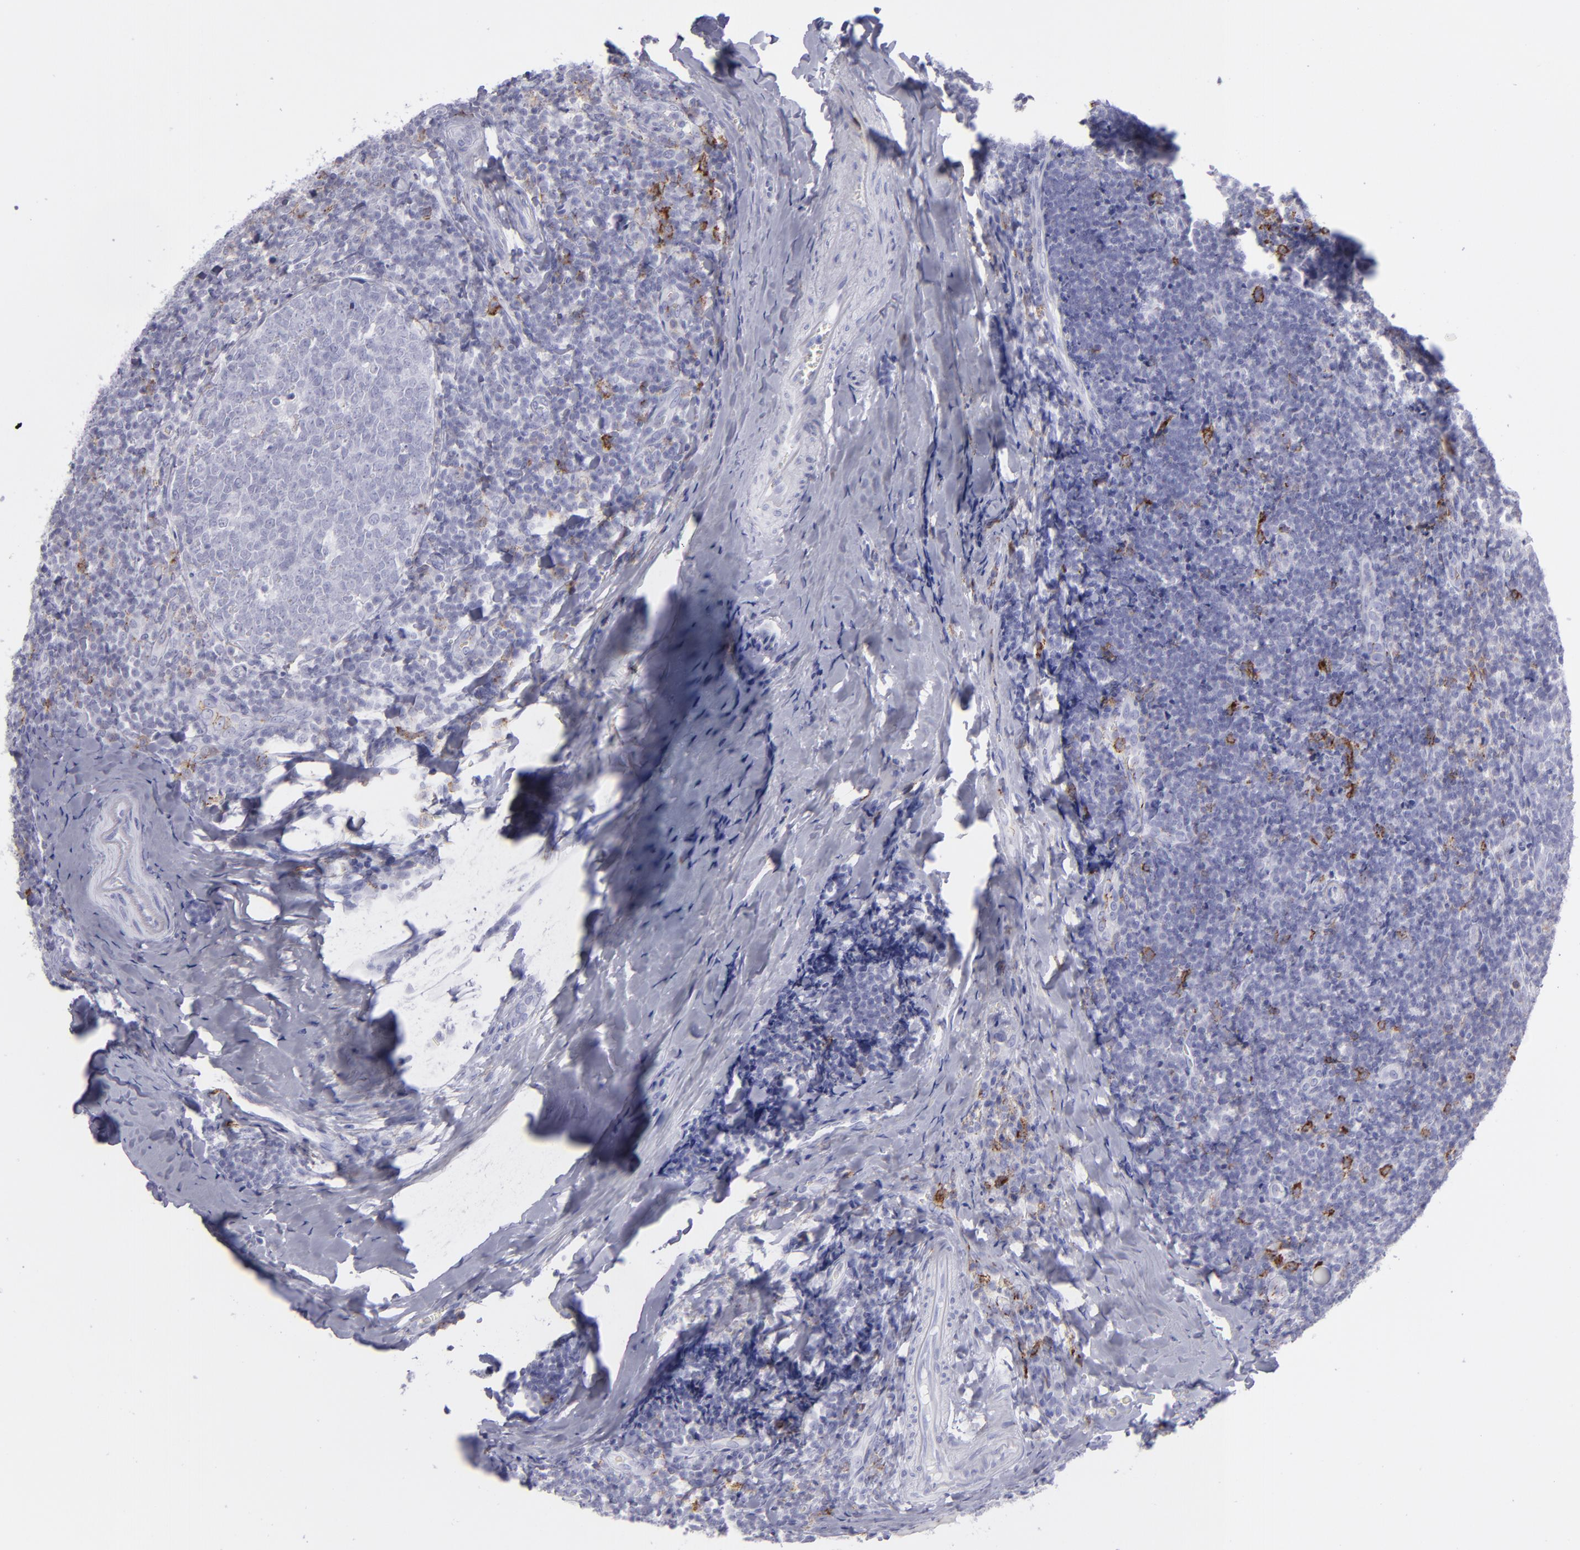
{"staining": {"intensity": "moderate", "quantity": "<25%", "location": "cytoplasmic/membranous"}, "tissue": "tonsil", "cell_type": "Germinal center cells", "image_type": "normal", "snomed": [{"axis": "morphology", "description": "Normal tissue, NOS"}, {"axis": "topography", "description": "Tonsil"}], "caption": "IHC image of normal tonsil stained for a protein (brown), which exhibits low levels of moderate cytoplasmic/membranous expression in approximately <25% of germinal center cells.", "gene": "SELPLG", "patient": {"sex": "male", "age": 31}}